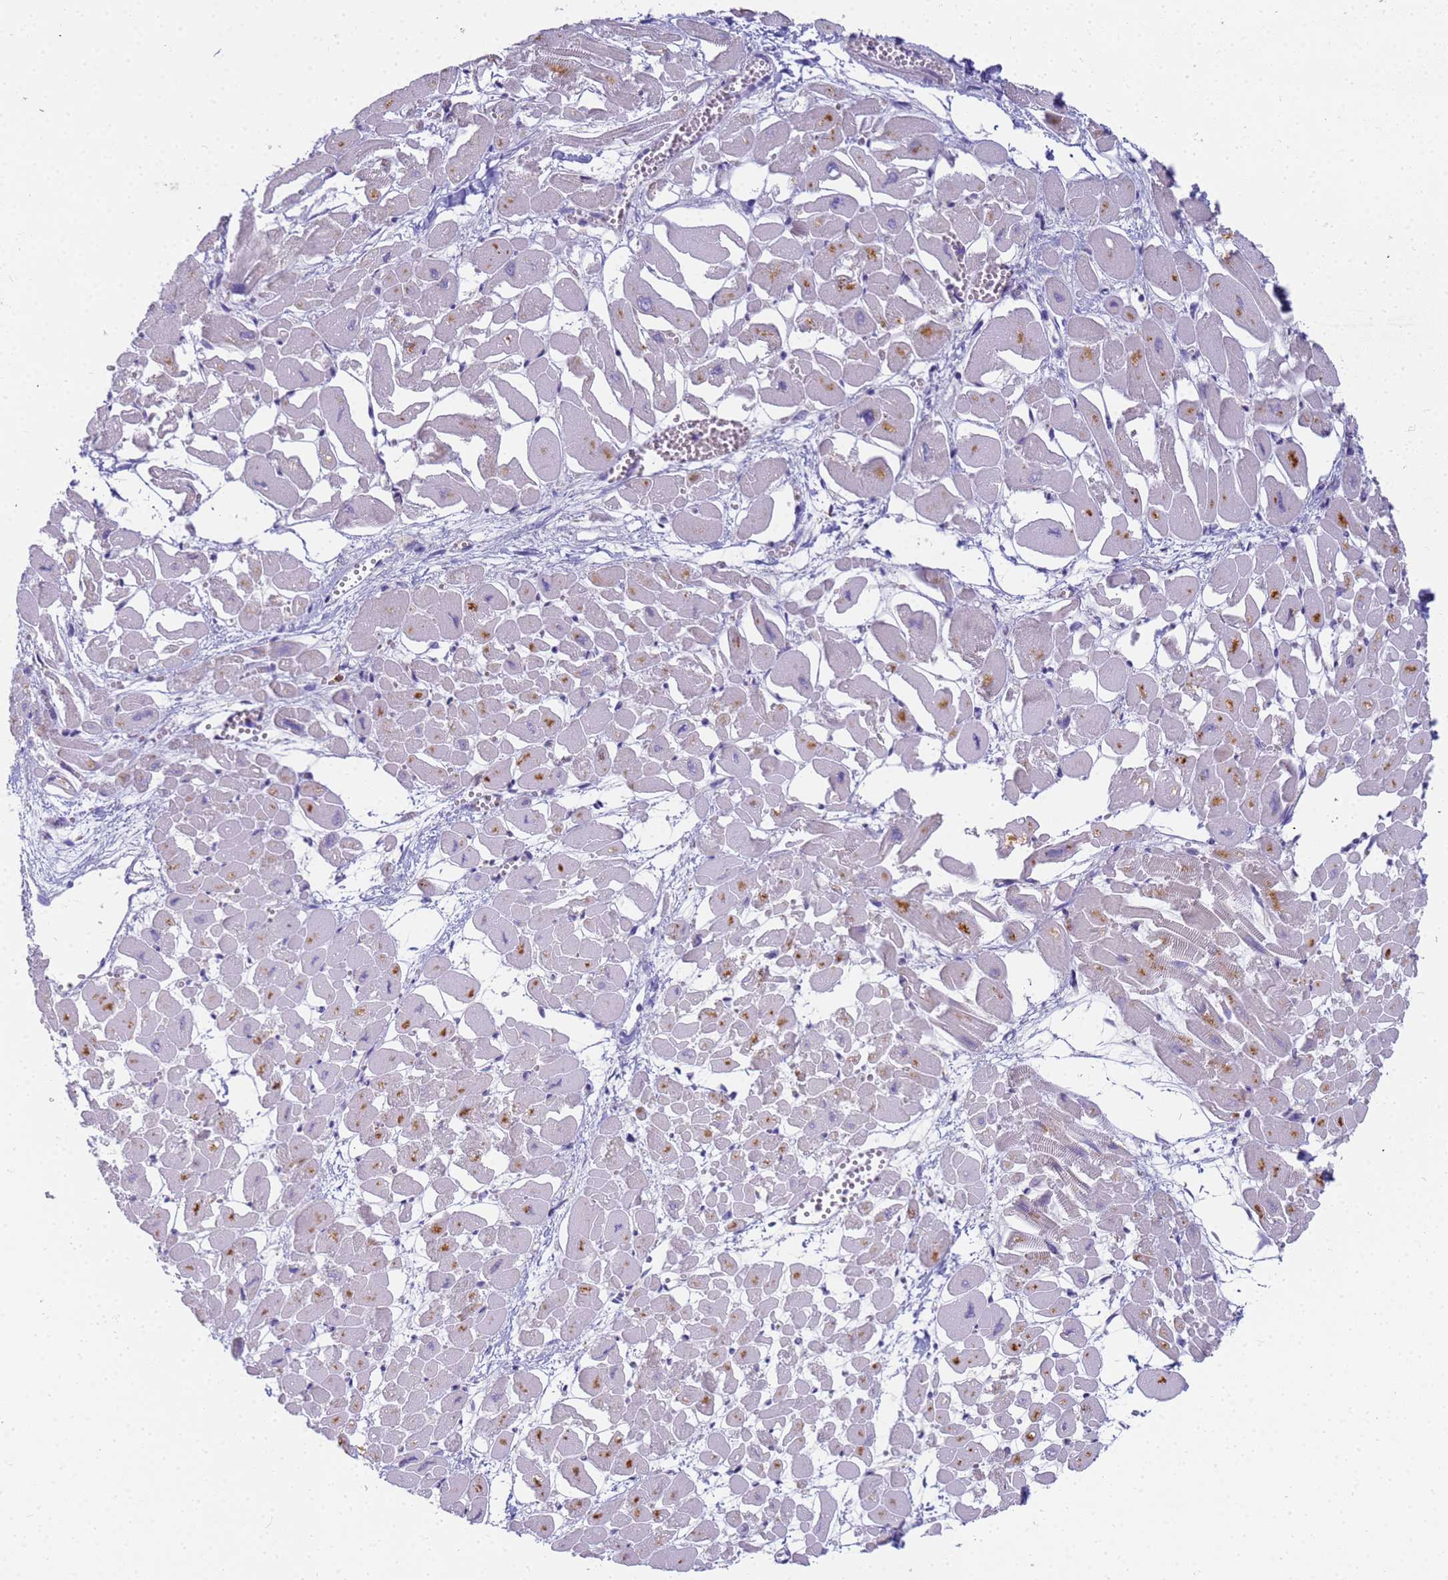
{"staining": {"intensity": "negative", "quantity": "none", "location": "none"}, "tissue": "heart muscle", "cell_type": "Cardiomyocytes", "image_type": "normal", "snomed": [{"axis": "morphology", "description": "Normal tissue, NOS"}, {"axis": "topography", "description": "Heart"}], "caption": "This is a micrograph of immunohistochemistry staining of benign heart muscle, which shows no expression in cardiomyocytes.", "gene": "RNASE2", "patient": {"sex": "male", "age": 54}}